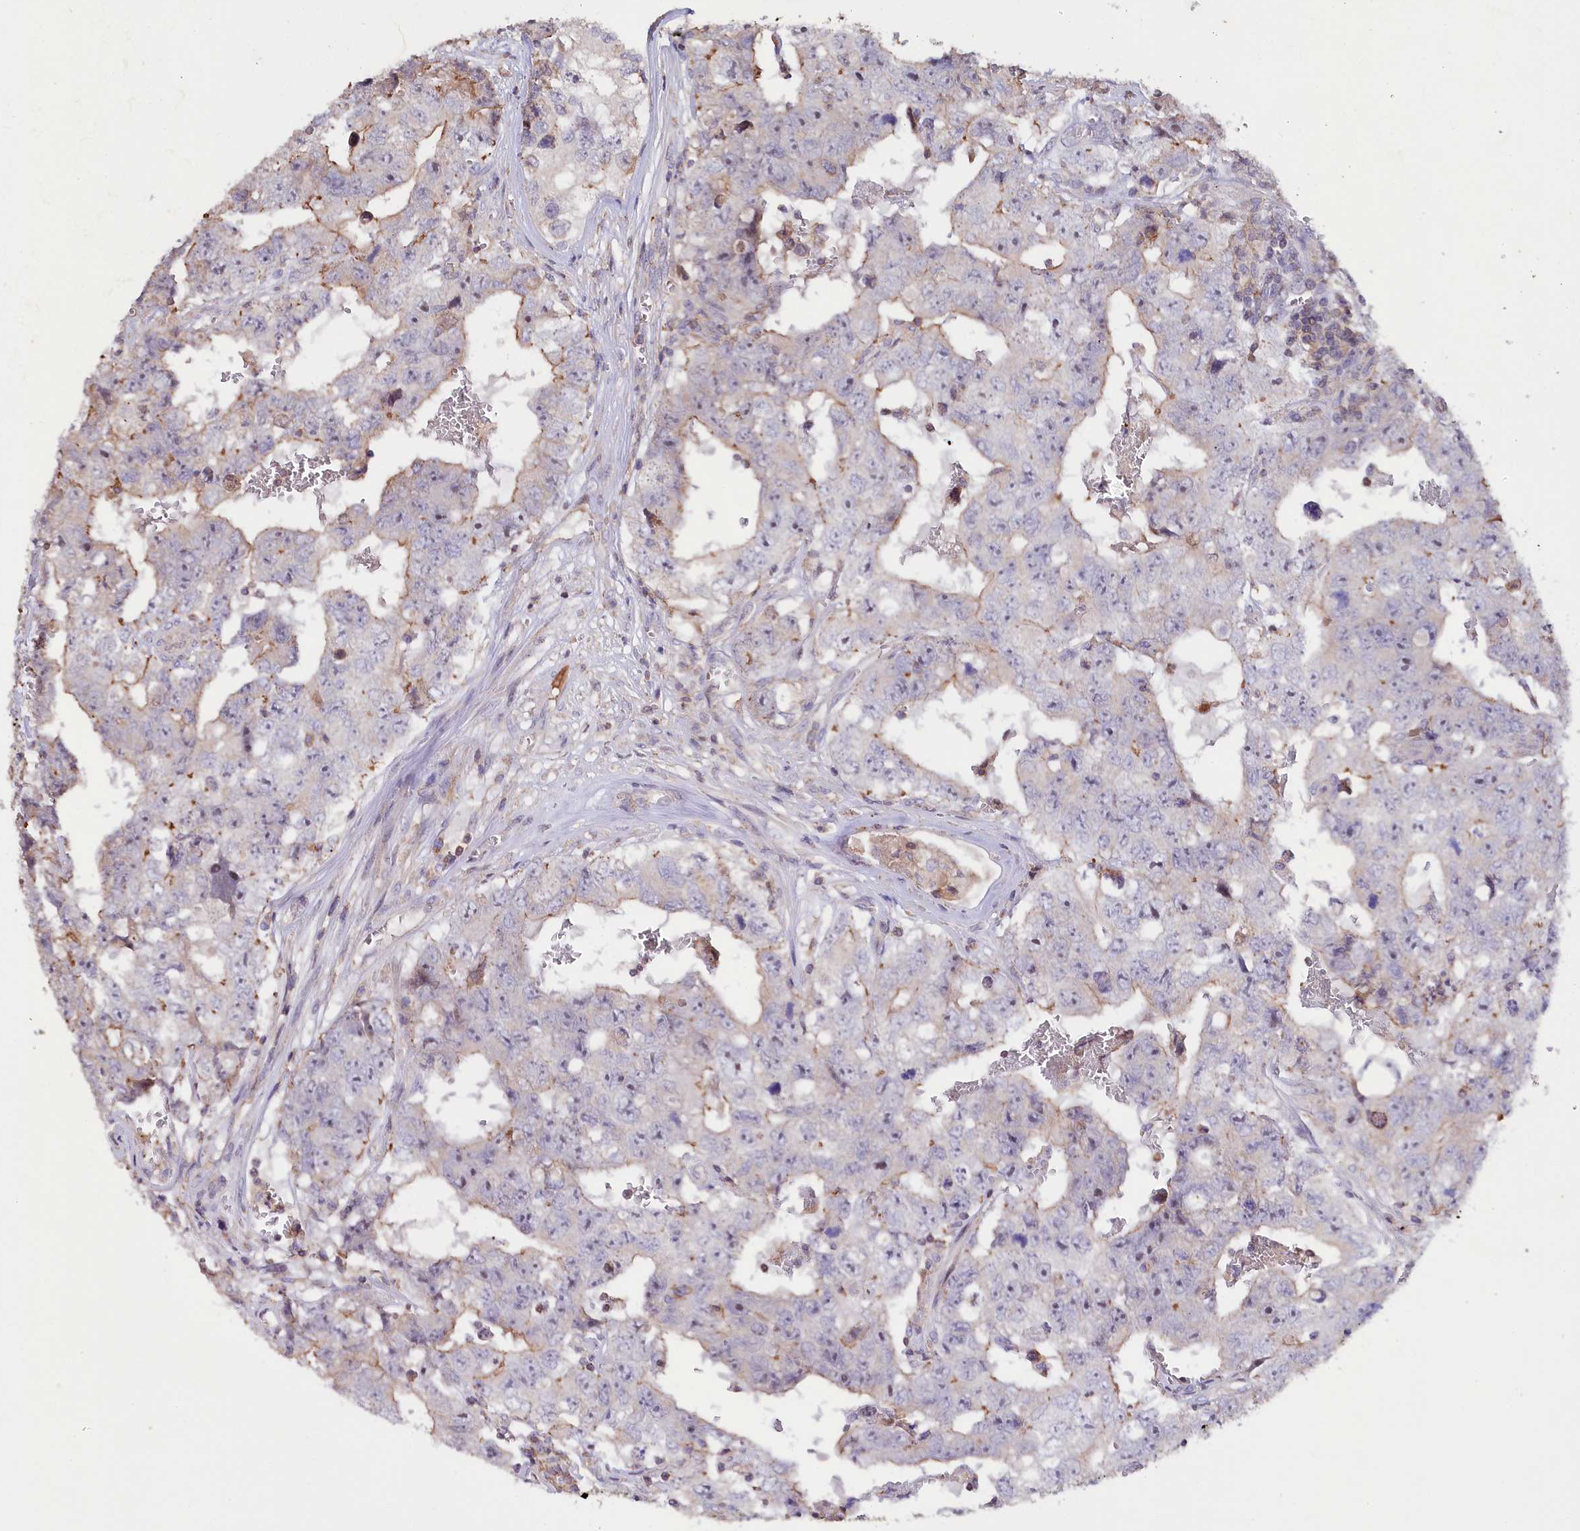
{"staining": {"intensity": "moderate", "quantity": "<25%", "location": "cytoplasmic/membranous"}, "tissue": "testis cancer", "cell_type": "Tumor cells", "image_type": "cancer", "snomed": [{"axis": "morphology", "description": "Carcinoma, Embryonal, NOS"}, {"axis": "topography", "description": "Testis"}], "caption": "Testis embryonal carcinoma stained with immunohistochemistry (IHC) shows moderate cytoplasmic/membranous staining in approximately <25% of tumor cells.", "gene": "RPUSD3", "patient": {"sex": "male", "age": 17}}